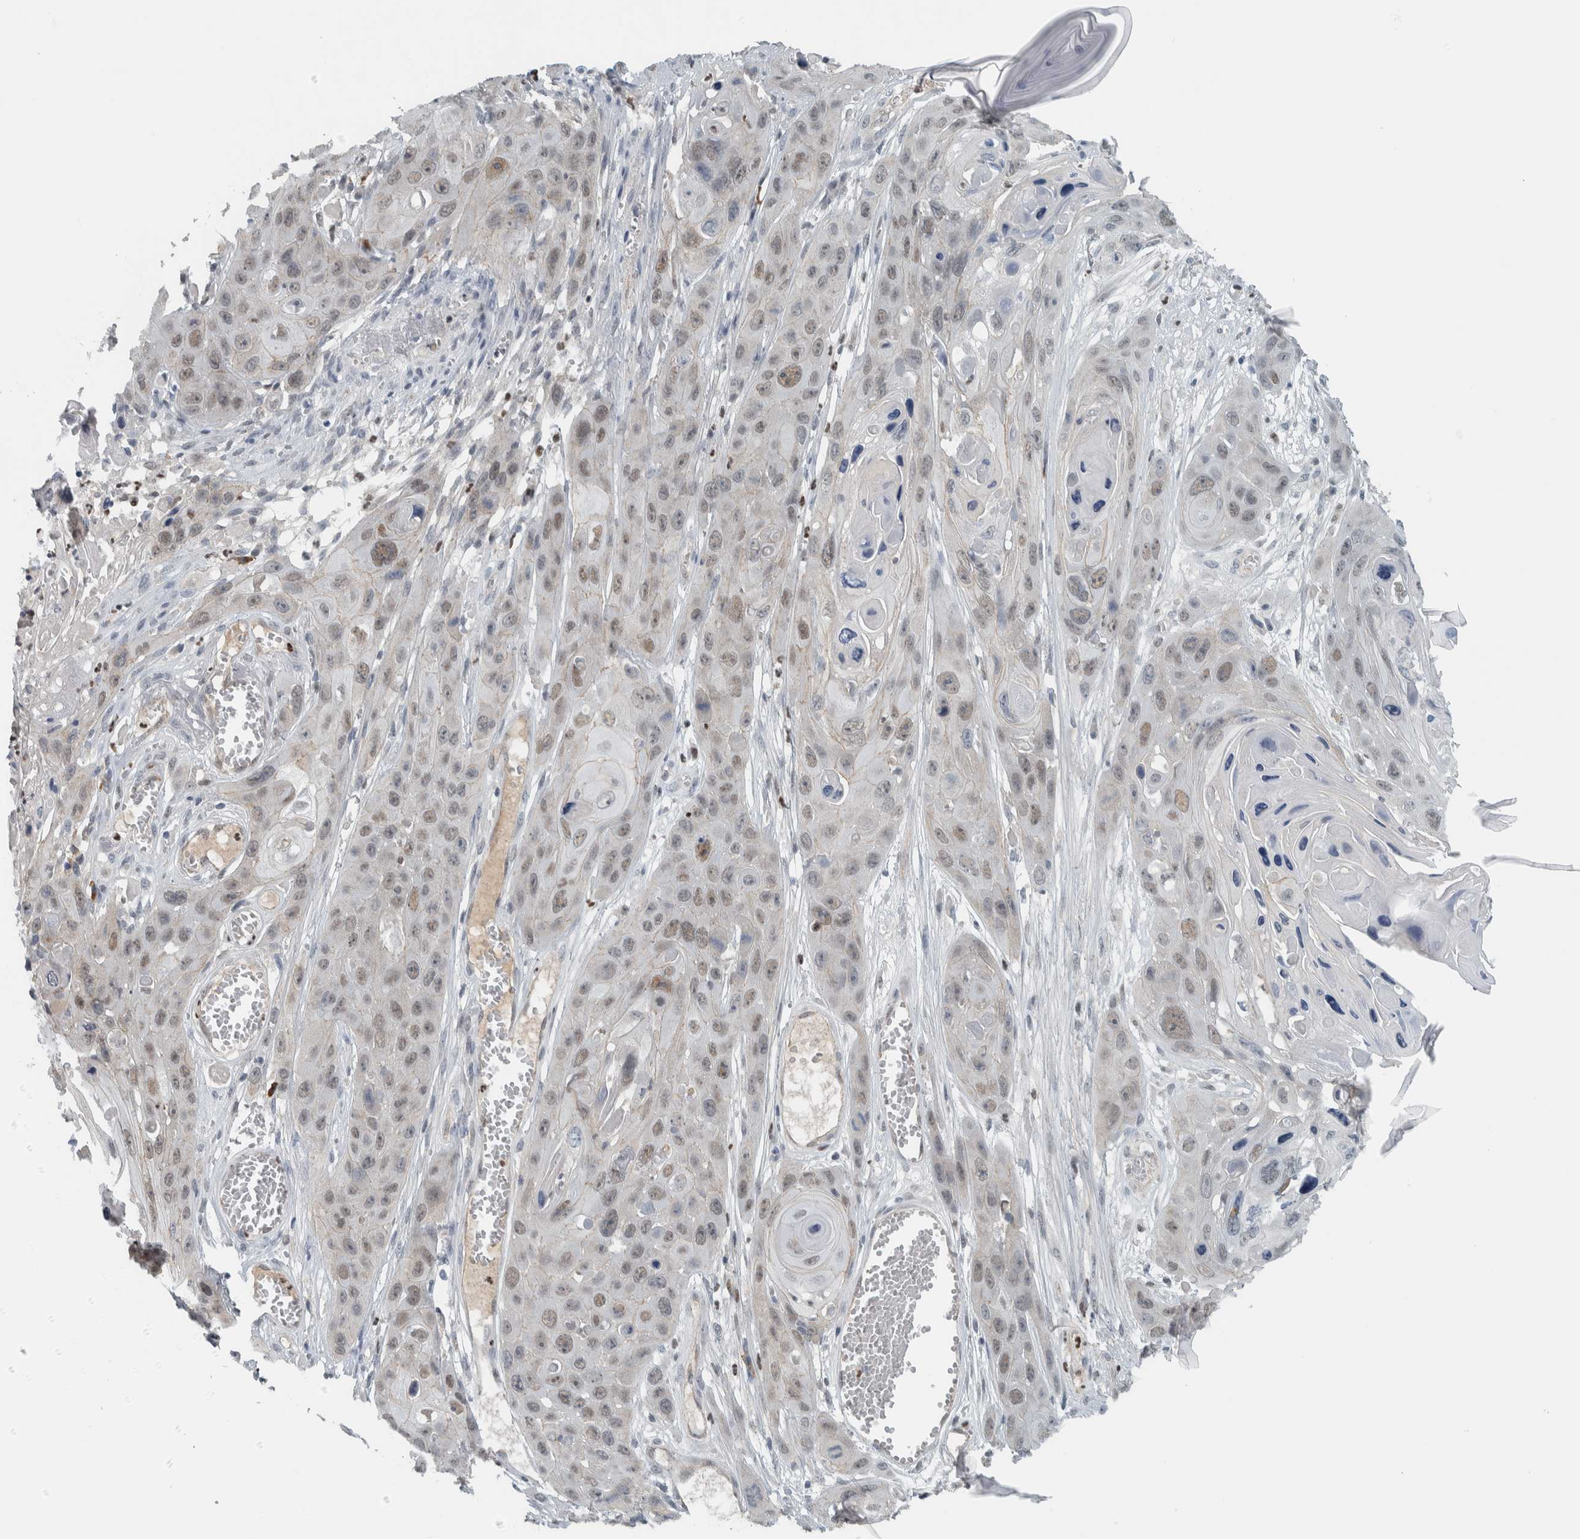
{"staining": {"intensity": "weak", "quantity": "<25%", "location": "nuclear"}, "tissue": "skin cancer", "cell_type": "Tumor cells", "image_type": "cancer", "snomed": [{"axis": "morphology", "description": "Squamous cell carcinoma, NOS"}, {"axis": "topography", "description": "Skin"}], "caption": "Tumor cells are negative for protein expression in human skin squamous cell carcinoma. Brightfield microscopy of immunohistochemistry stained with DAB (3,3'-diaminobenzidine) (brown) and hematoxylin (blue), captured at high magnification.", "gene": "ADPRM", "patient": {"sex": "male", "age": 55}}